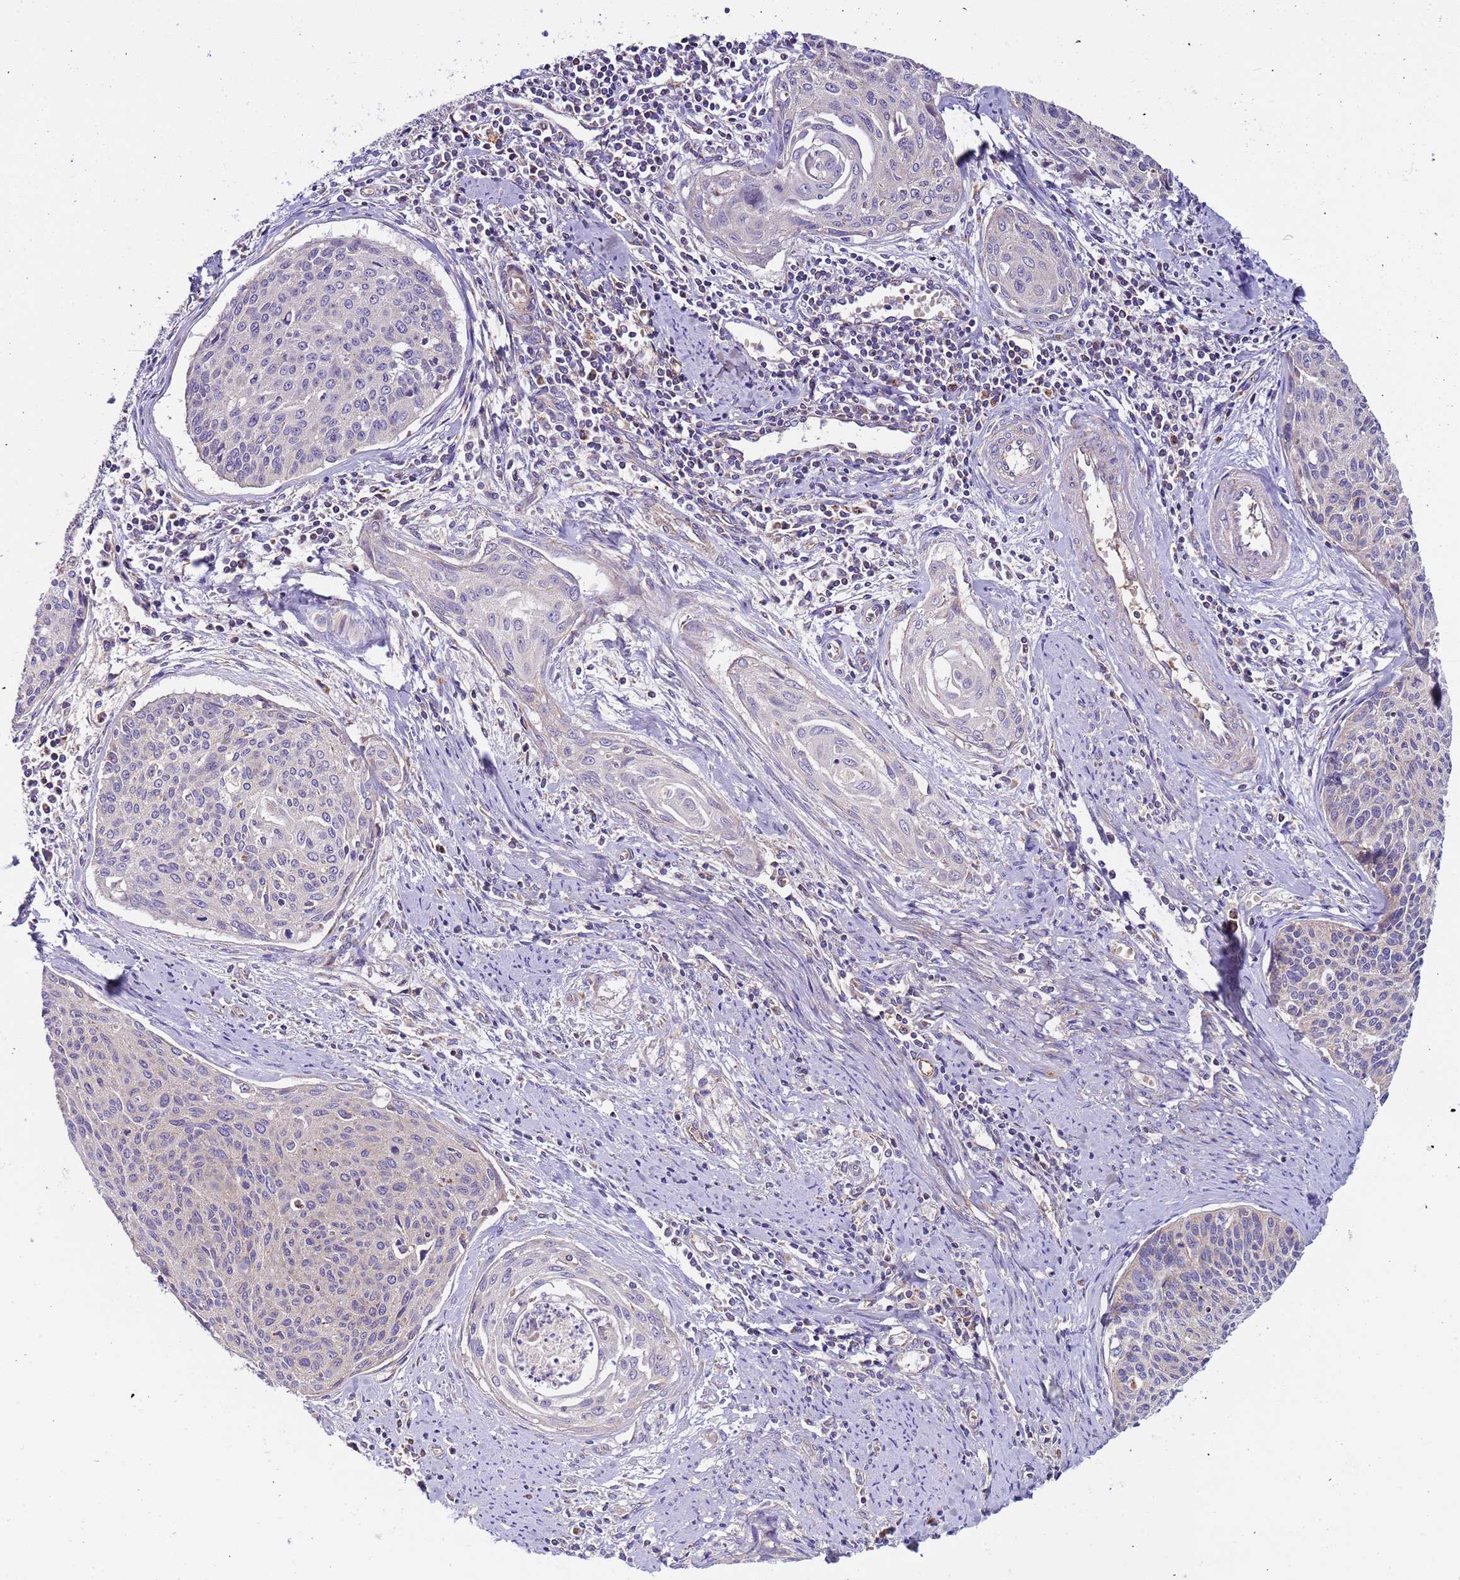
{"staining": {"intensity": "negative", "quantity": "none", "location": "none"}, "tissue": "cervical cancer", "cell_type": "Tumor cells", "image_type": "cancer", "snomed": [{"axis": "morphology", "description": "Squamous cell carcinoma, NOS"}, {"axis": "topography", "description": "Cervix"}], "caption": "Immunohistochemistry (IHC) histopathology image of neoplastic tissue: human squamous cell carcinoma (cervical) stained with DAB (3,3'-diaminobenzidine) demonstrates no significant protein staining in tumor cells.", "gene": "TMEM126A", "patient": {"sex": "female", "age": 55}}